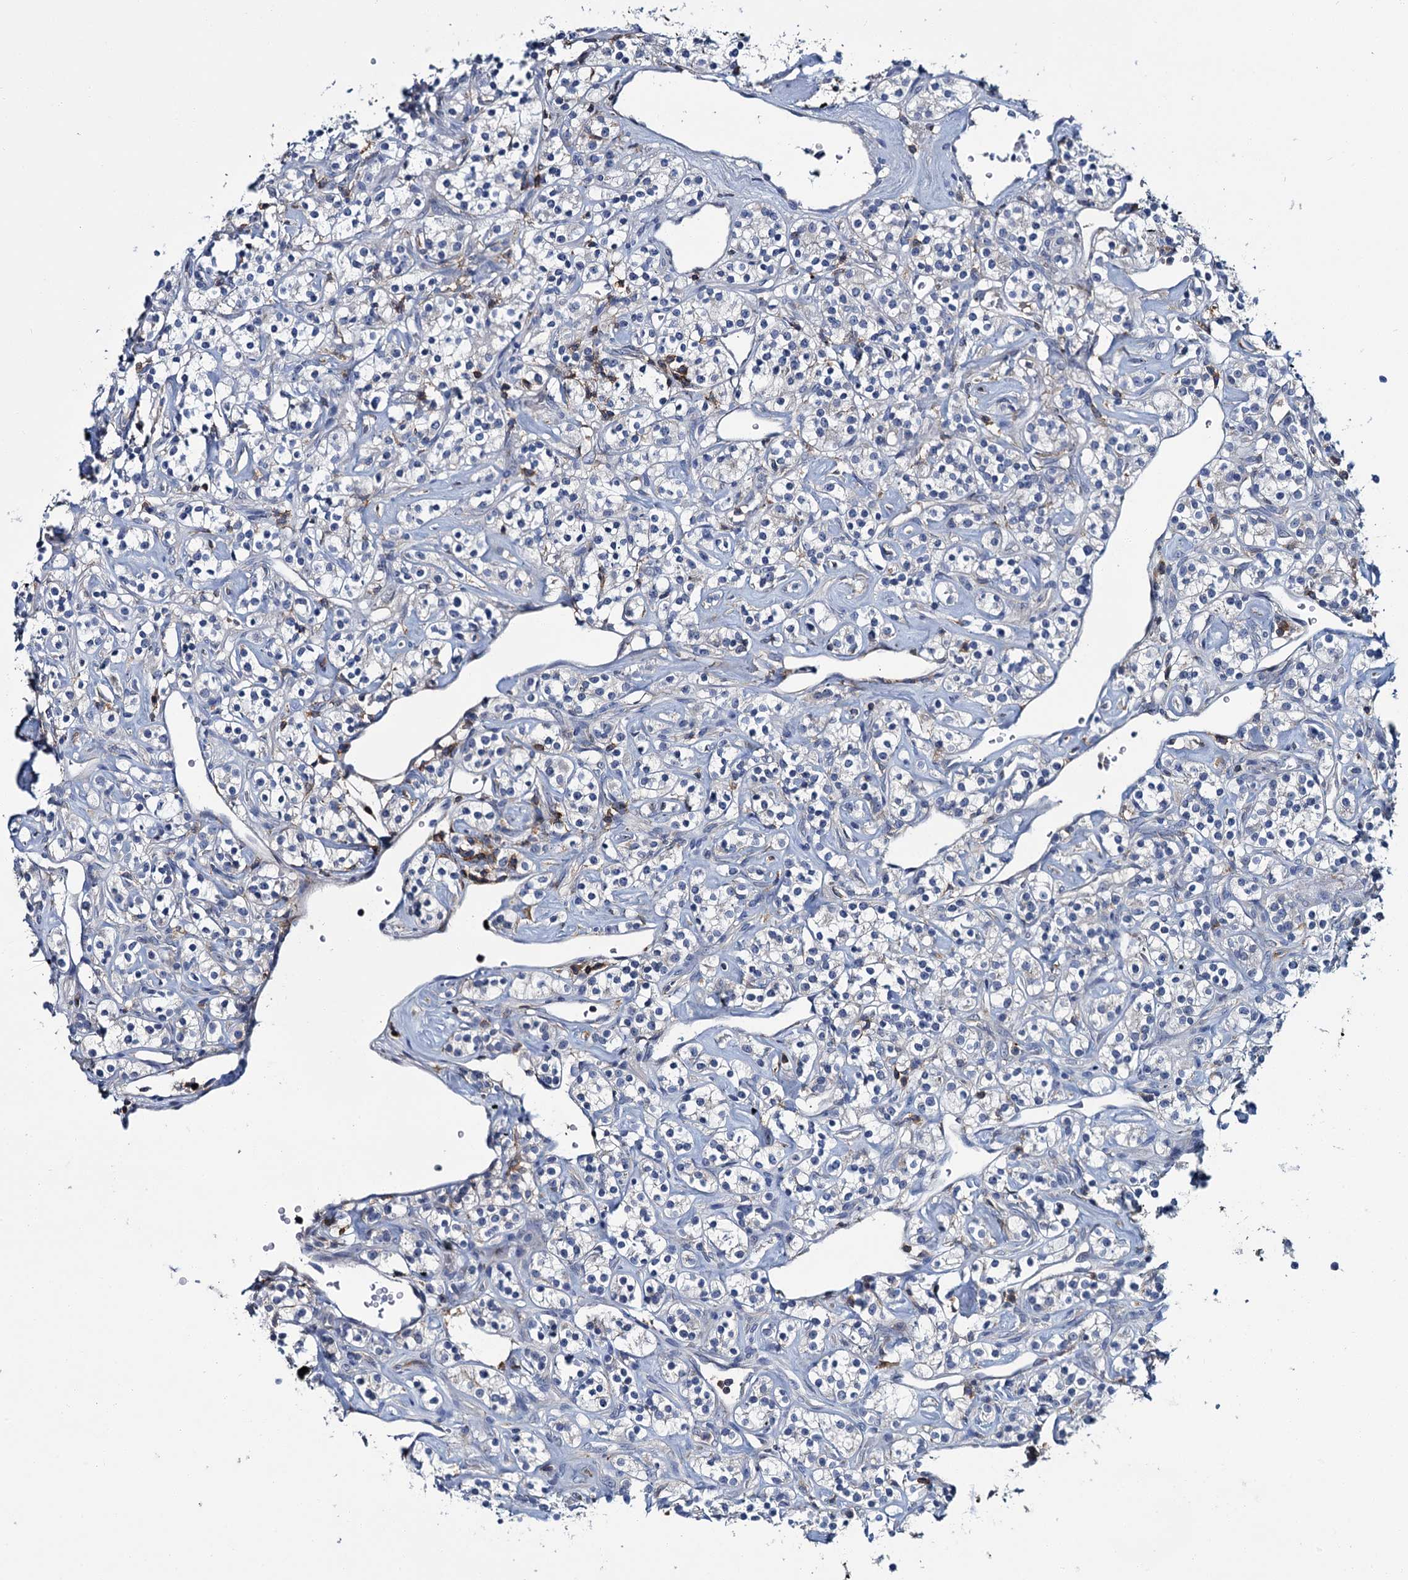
{"staining": {"intensity": "negative", "quantity": "none", "location": "none"}, "tissue": "renal cancer", "cell_type": "Tumor cells", "image_type": "cancer", "snomed": [{"axis": "morphology", "description": "Adenocarcinoma, NOS"}, {"axis": "topography", "description": "Kidney"}], "caption": "Tumor cells are negative for protein expression in human renal cancer (adenocarcinoma).", "gene": "FGFR2", "patient": {"sex": "male", "age": 77}}